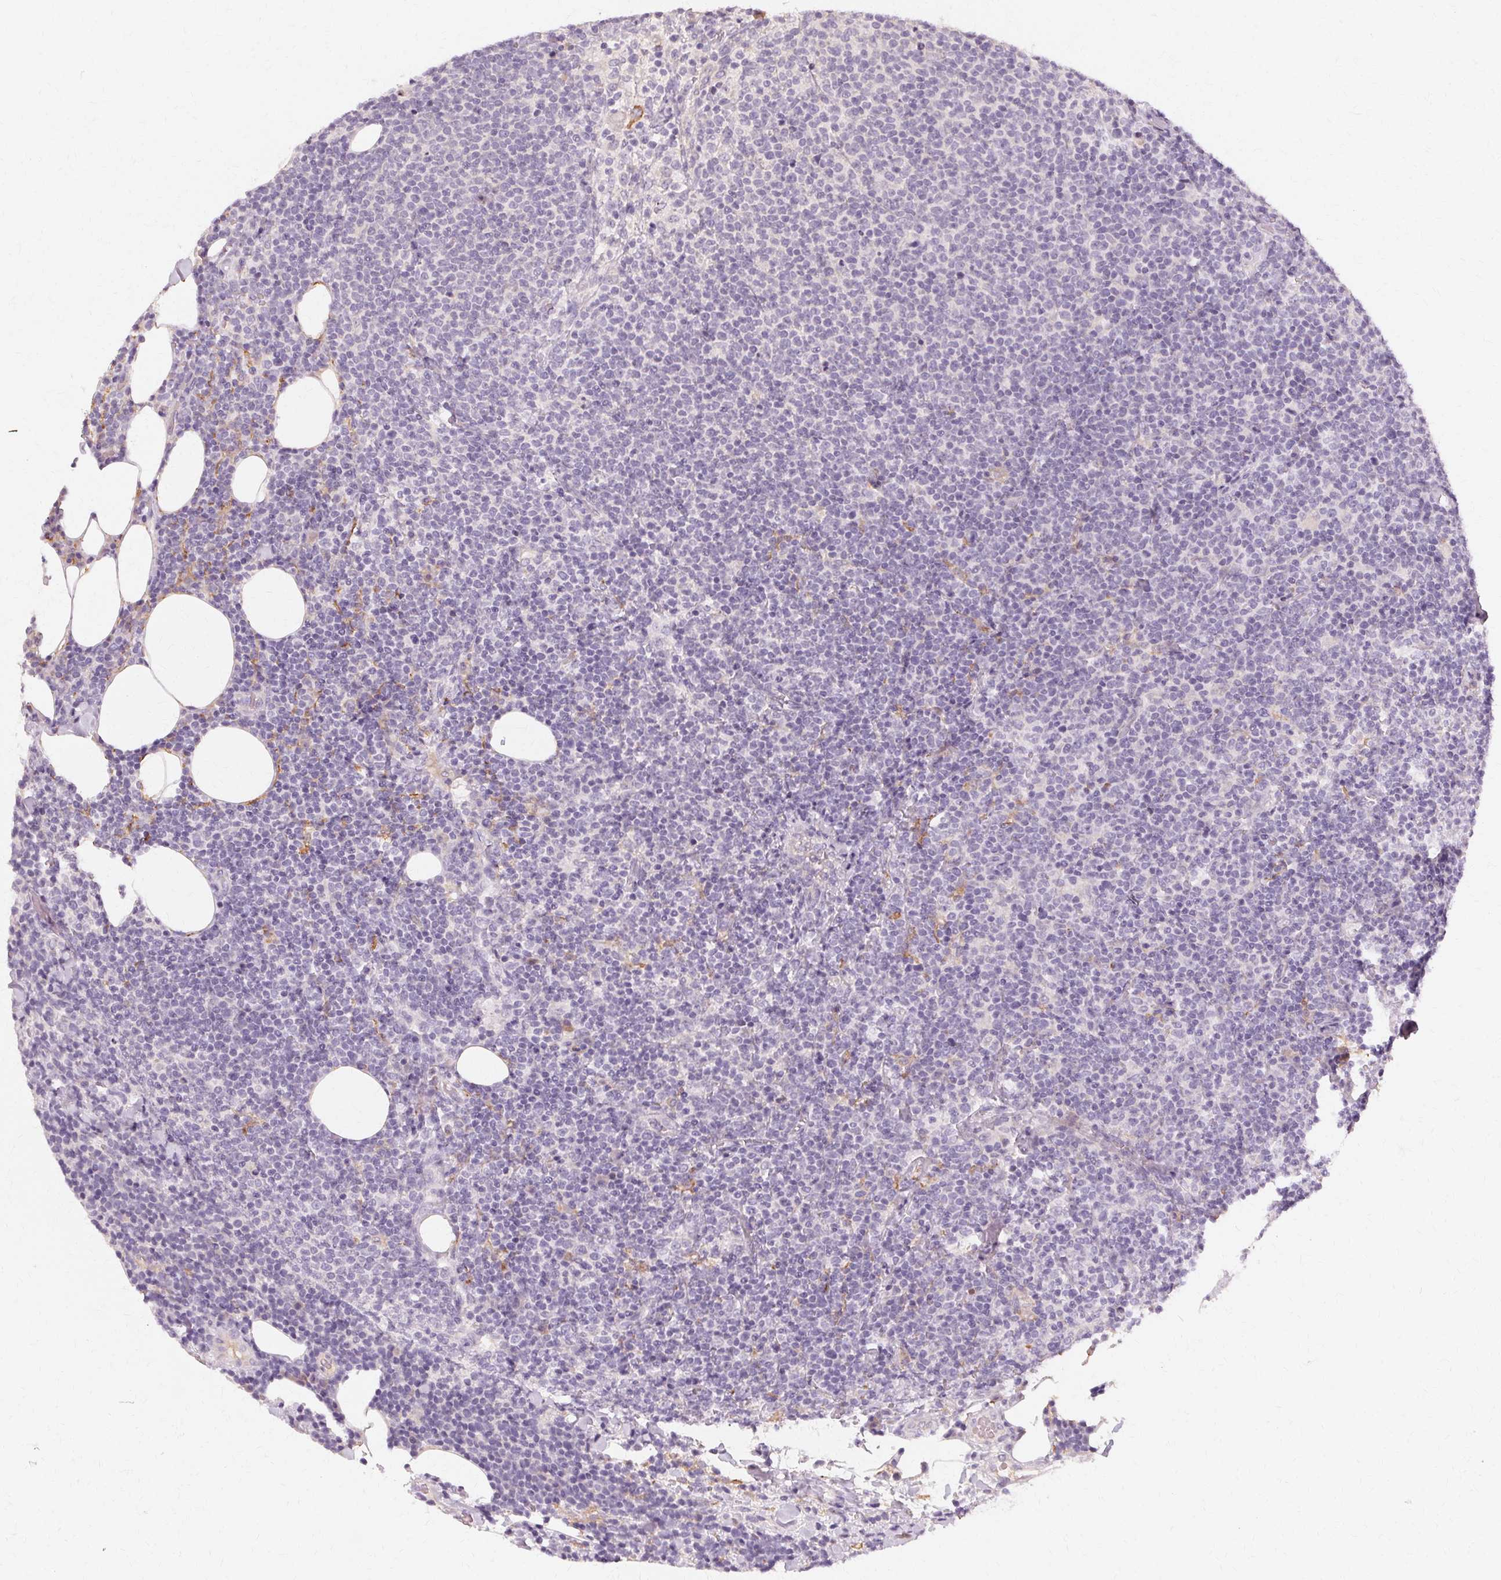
{"staining": {"intensity": "negative", "quantity": "none", "location": "none"}, "tissue": "lymphoma", "cell_type": "Tumor cells", "image_type": "cancer", "snomed": [{"axis": "morphology", "description": "Malignant lymphoma, non-Hodgkin's type, High grade"}, {"axis": "topography", "description": "Lymph node"}], "caption": "Image shows no significant protein staining in tumor cells of high-grade malignant lymphoma, non-Hodgkin's type.", "gene": "IFNGR1", "patient": {"sex": "male", "age": 61}}